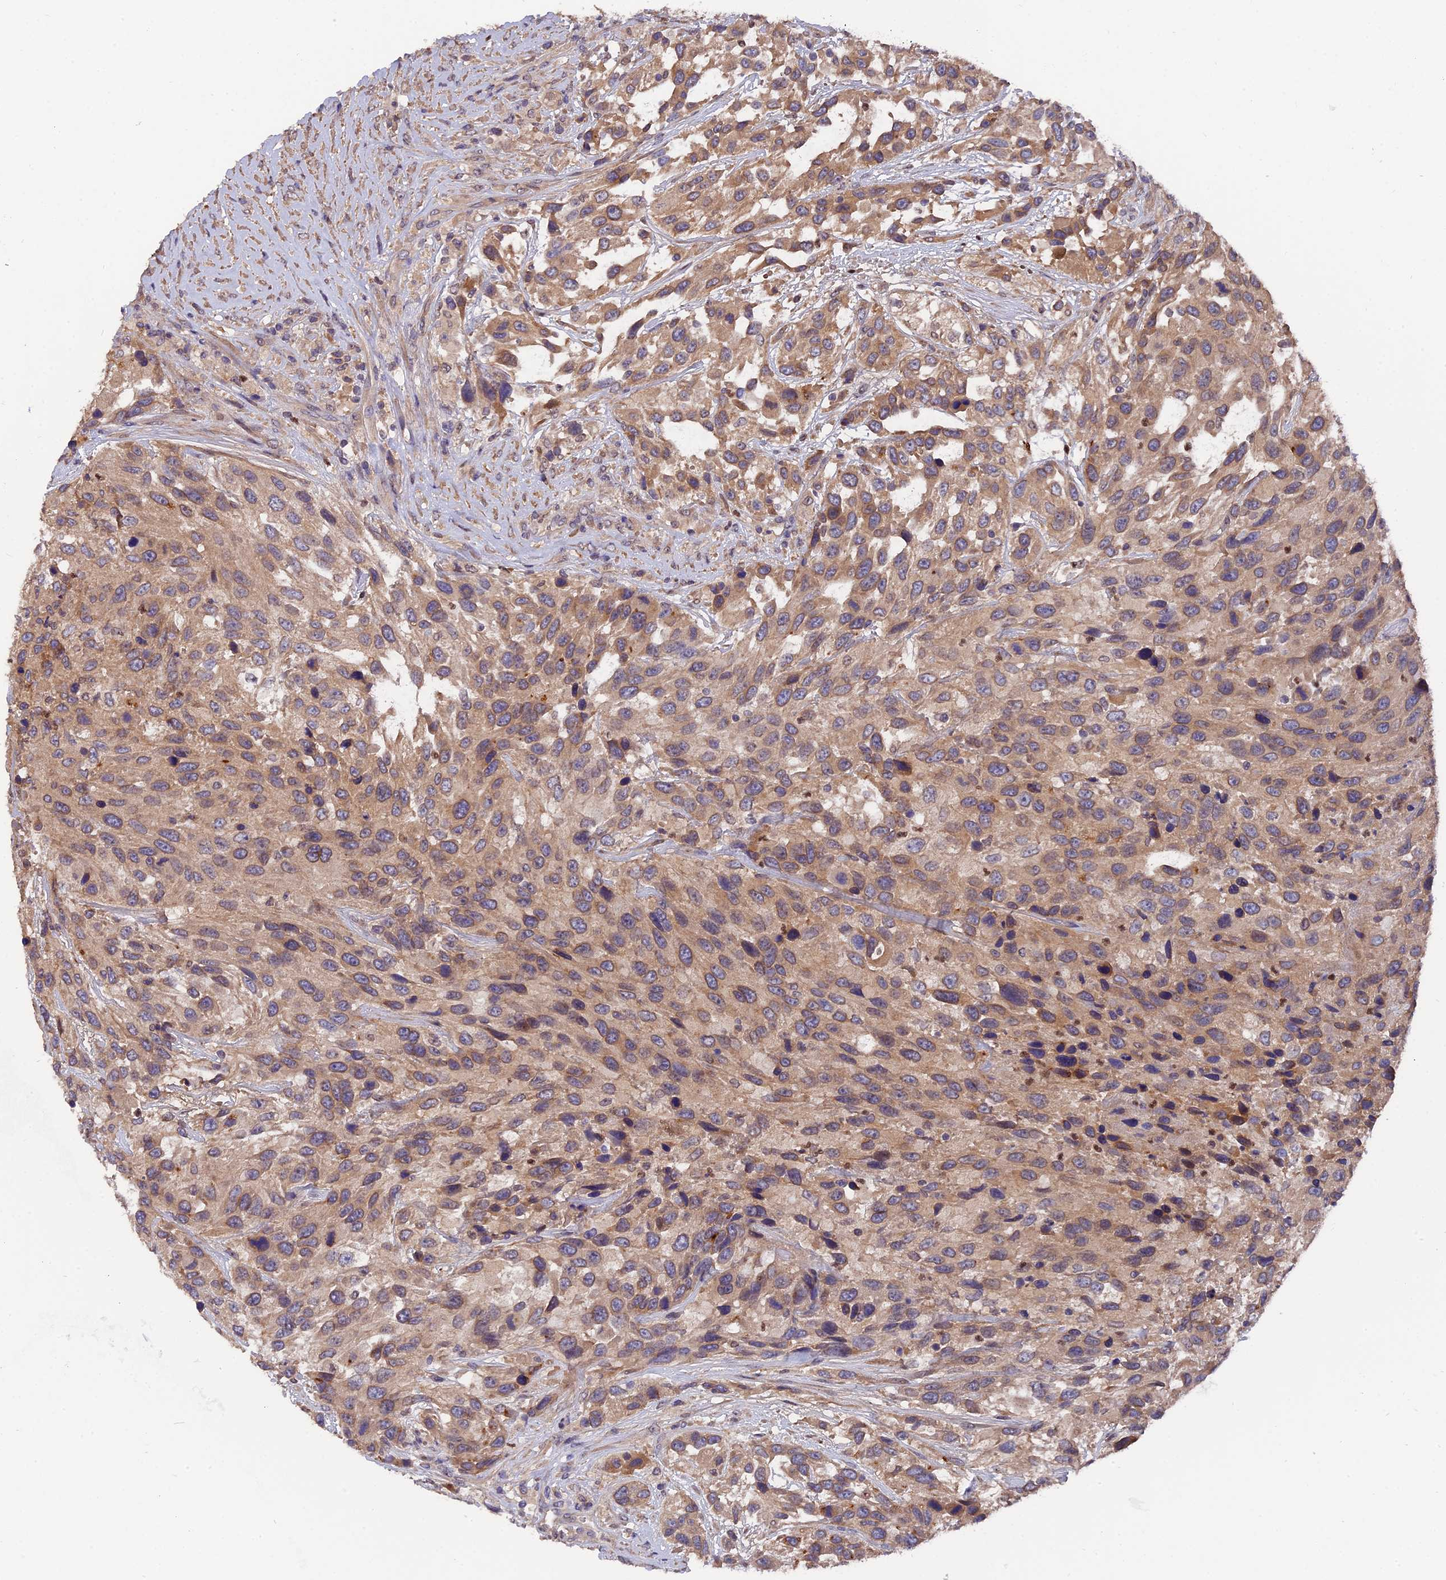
{"staining": {"intensity": "moderate", "quantity": ">75%", "location": "cytoplasmic/membranous"}, "tissue": "urothelial cancer", "cell_type": "Tumor cells", "image_type": "cancer", "snomed": [{"axis": "morphology", "description": "Urothelial carcinoma, High grade"}, {"axis": "topography", "description": "Urinary bladder"}], "caption": "Immunohistochemical staining of urothelial carcinoma (high-grade) displays medium levels of moderate cytoplasmic/membranous protein positivity in about >75% of tumor cells.", "gene": "ZCCHC2", "patient": {"sex": "female", "age": 70}}